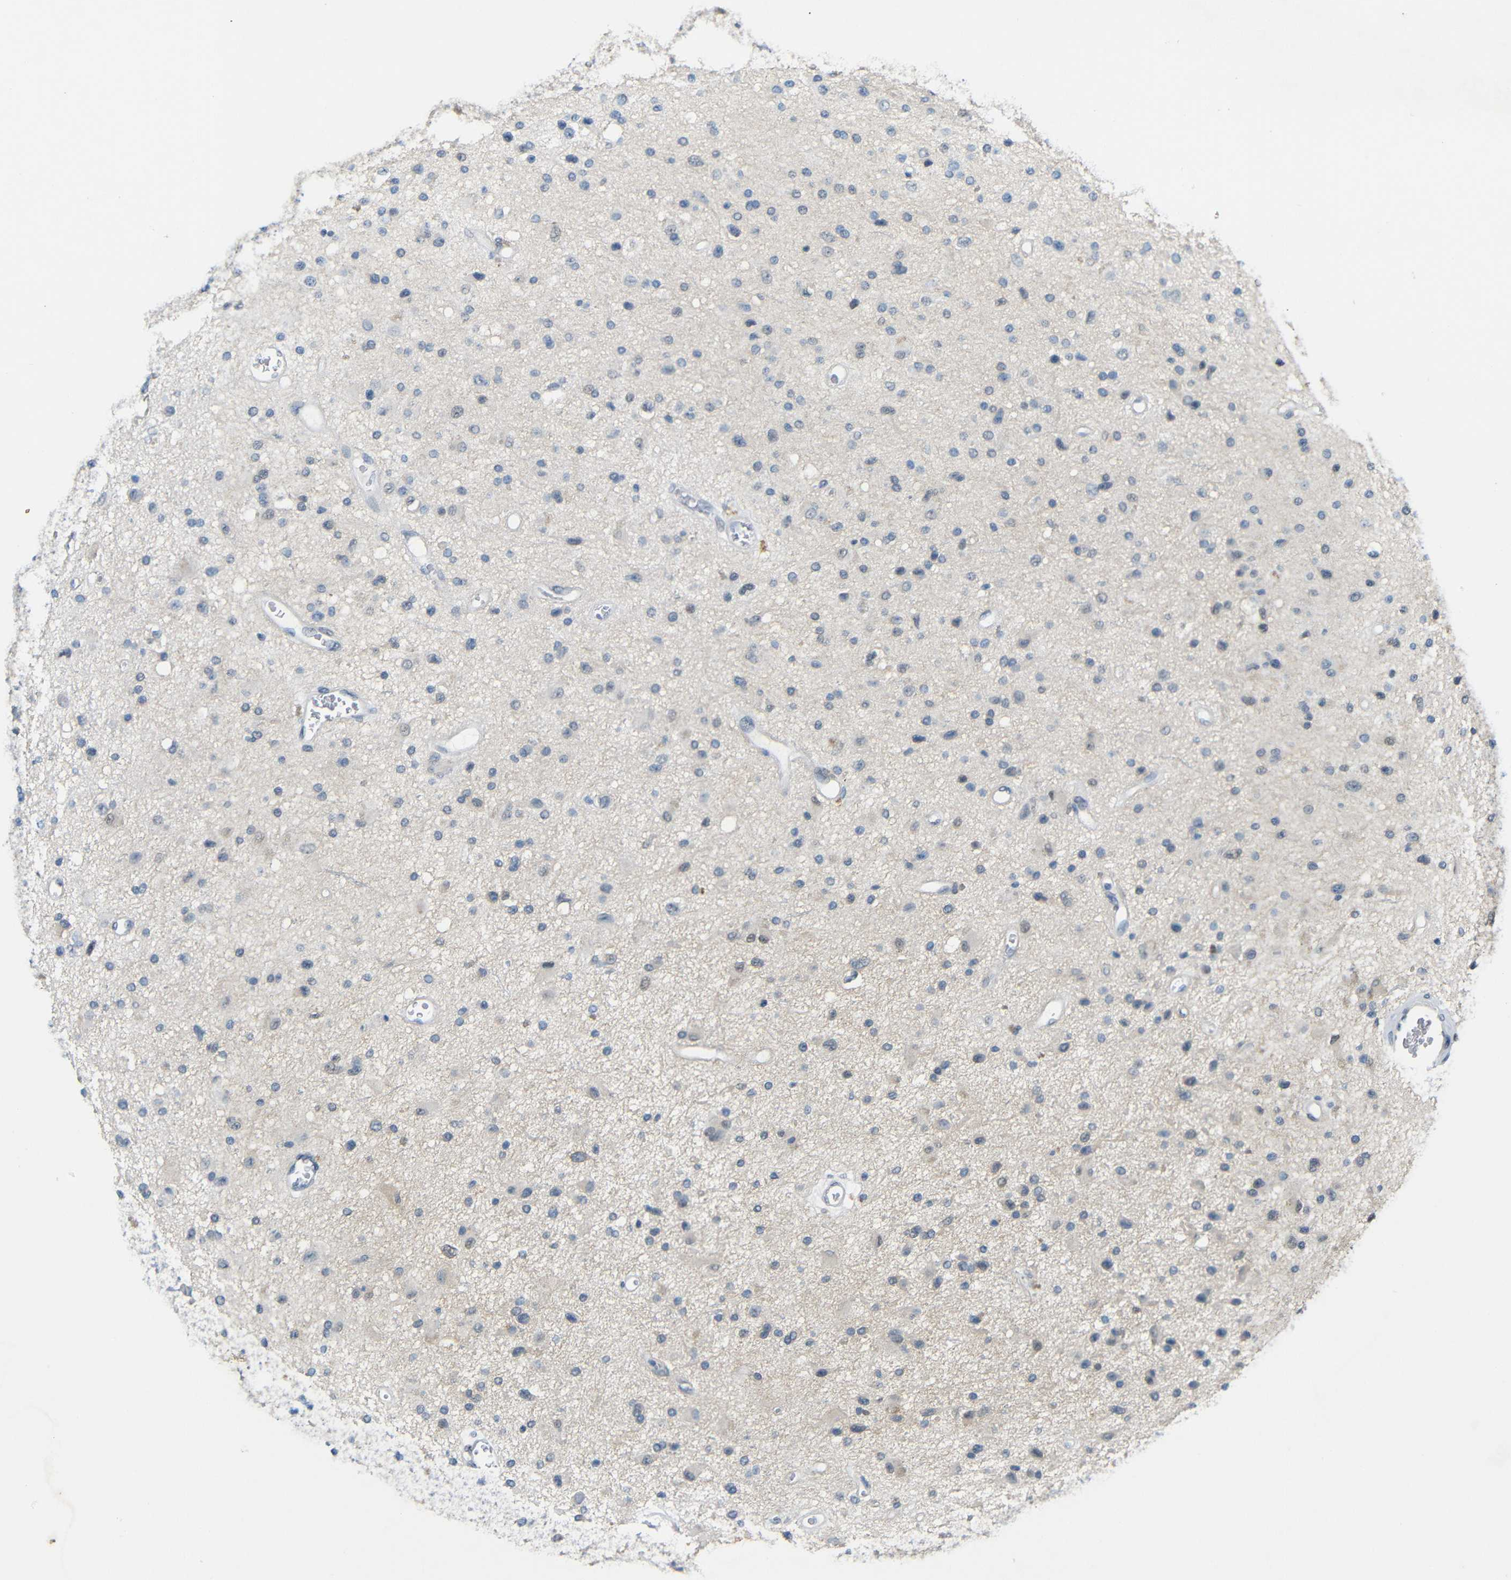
{"staining": {"intensity": "negative", "quantity": "none", "location": "none"}, "tissue": "glioma", "cell_type": "Tumor cells", "image_type": "cancer", "snomed": [{"axis": "morphology", "description": "Glioma, malignant, Low grade"}, {"axis": "topography", "description": "Brain"}], "caption": "An image of malignant glioma (low-grade) stained for a protein shows no brown staining in tumor cells.", "gene": "GPR158", "patient": {"sex": "male", "age": 58}}